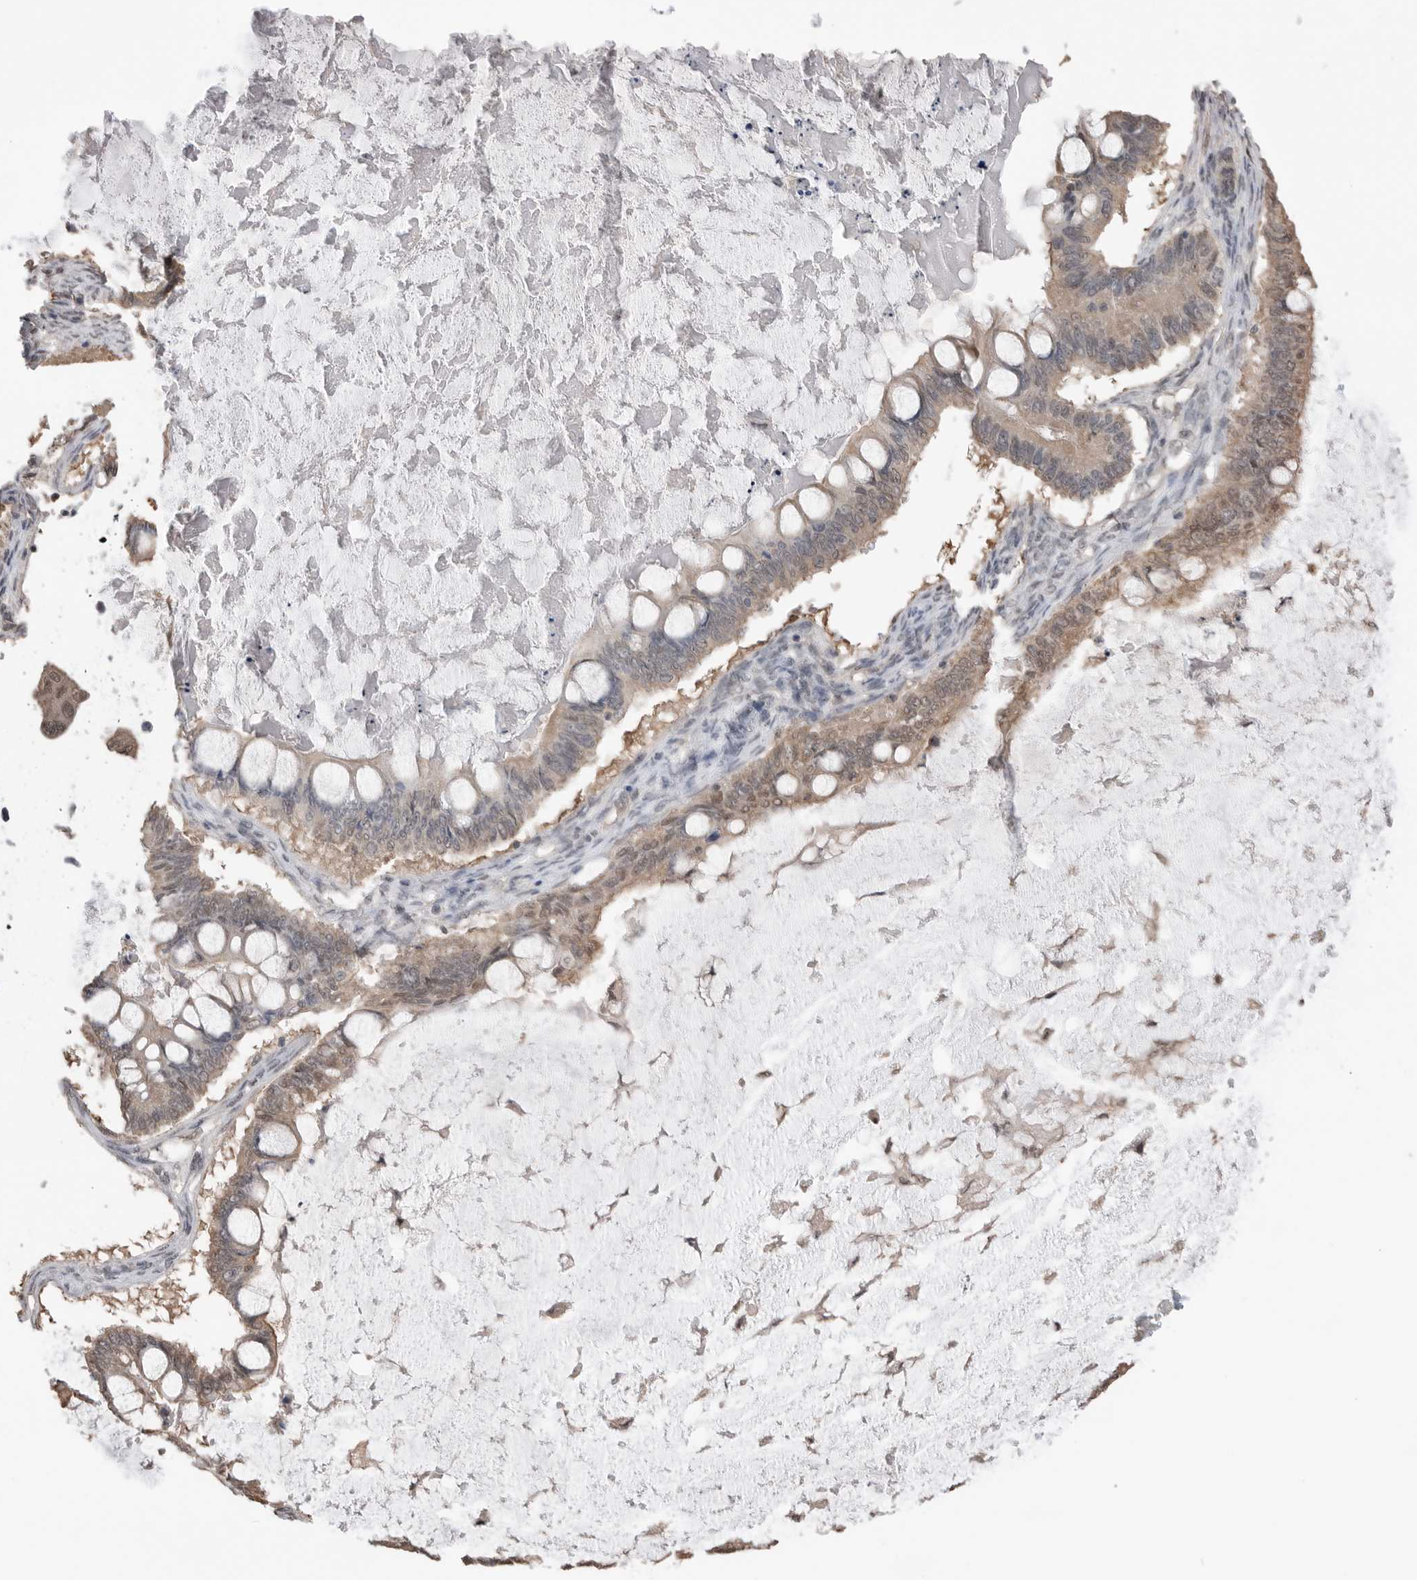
{"staining": {"intensity": "weak", "quantity": "25%-75%", "location": "cytoplasmic/membranous,nuclear"}, "tissue": "ovarian cancer", "cell_type": "Tumor cells", "image_type": "cancer", "snomed": [{"axis": "morphology", "description": "Cystadenocarcinoma, mucinous, NOS"}, {"axis": "topography", "description": "Ovary"}], "caption": "This photomicrograph shows ovarian cancer stained with immunohistochemistry (IHC) to label a protein in brown. The cytoplasmic/membranous and nuclear of tumor cells show weak positivity for the protein. Nuclei are counter-stained blue.", "gene": "PEAK1", "patient": {"sex": "female", "age": 61}}